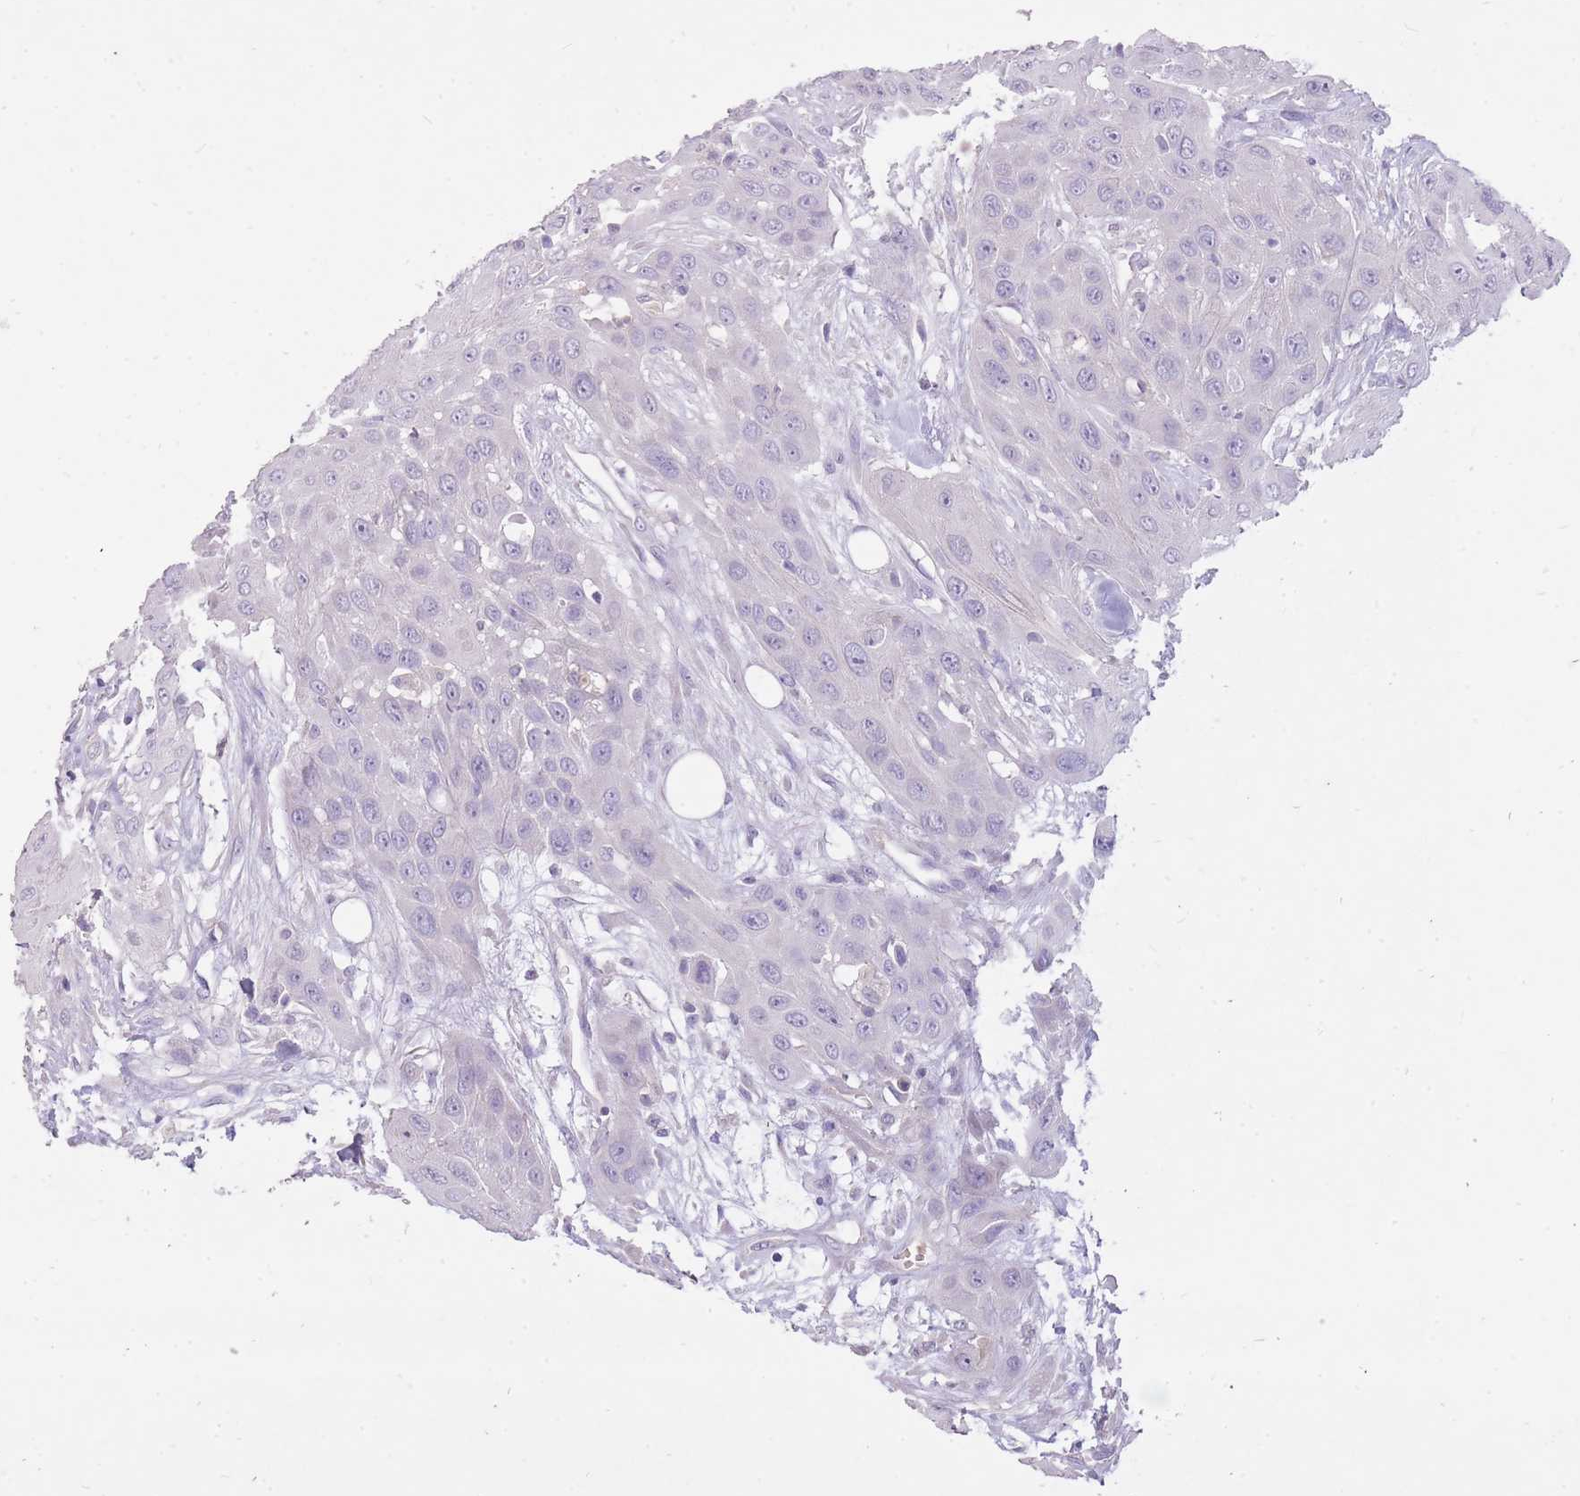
{"staining": {"intensity": "negative", "quantity": "none", "location": "none"}, "tissue": "head and neck cancer", "cell_type": "Tumor cells", "image_type": "cancer", "snomed": [{"axis": "morphology", "description": "Squamous cell carcinoma, NOS"}, {"axis": "topography", "description": "Head-Neck"}], "caption": "IHC of head and neck cancer (squamous cell carcinoma) reveals no expression in tumor cells.", "gene": "FRG2C", "patient": {"sex": "male", "age": 81}}